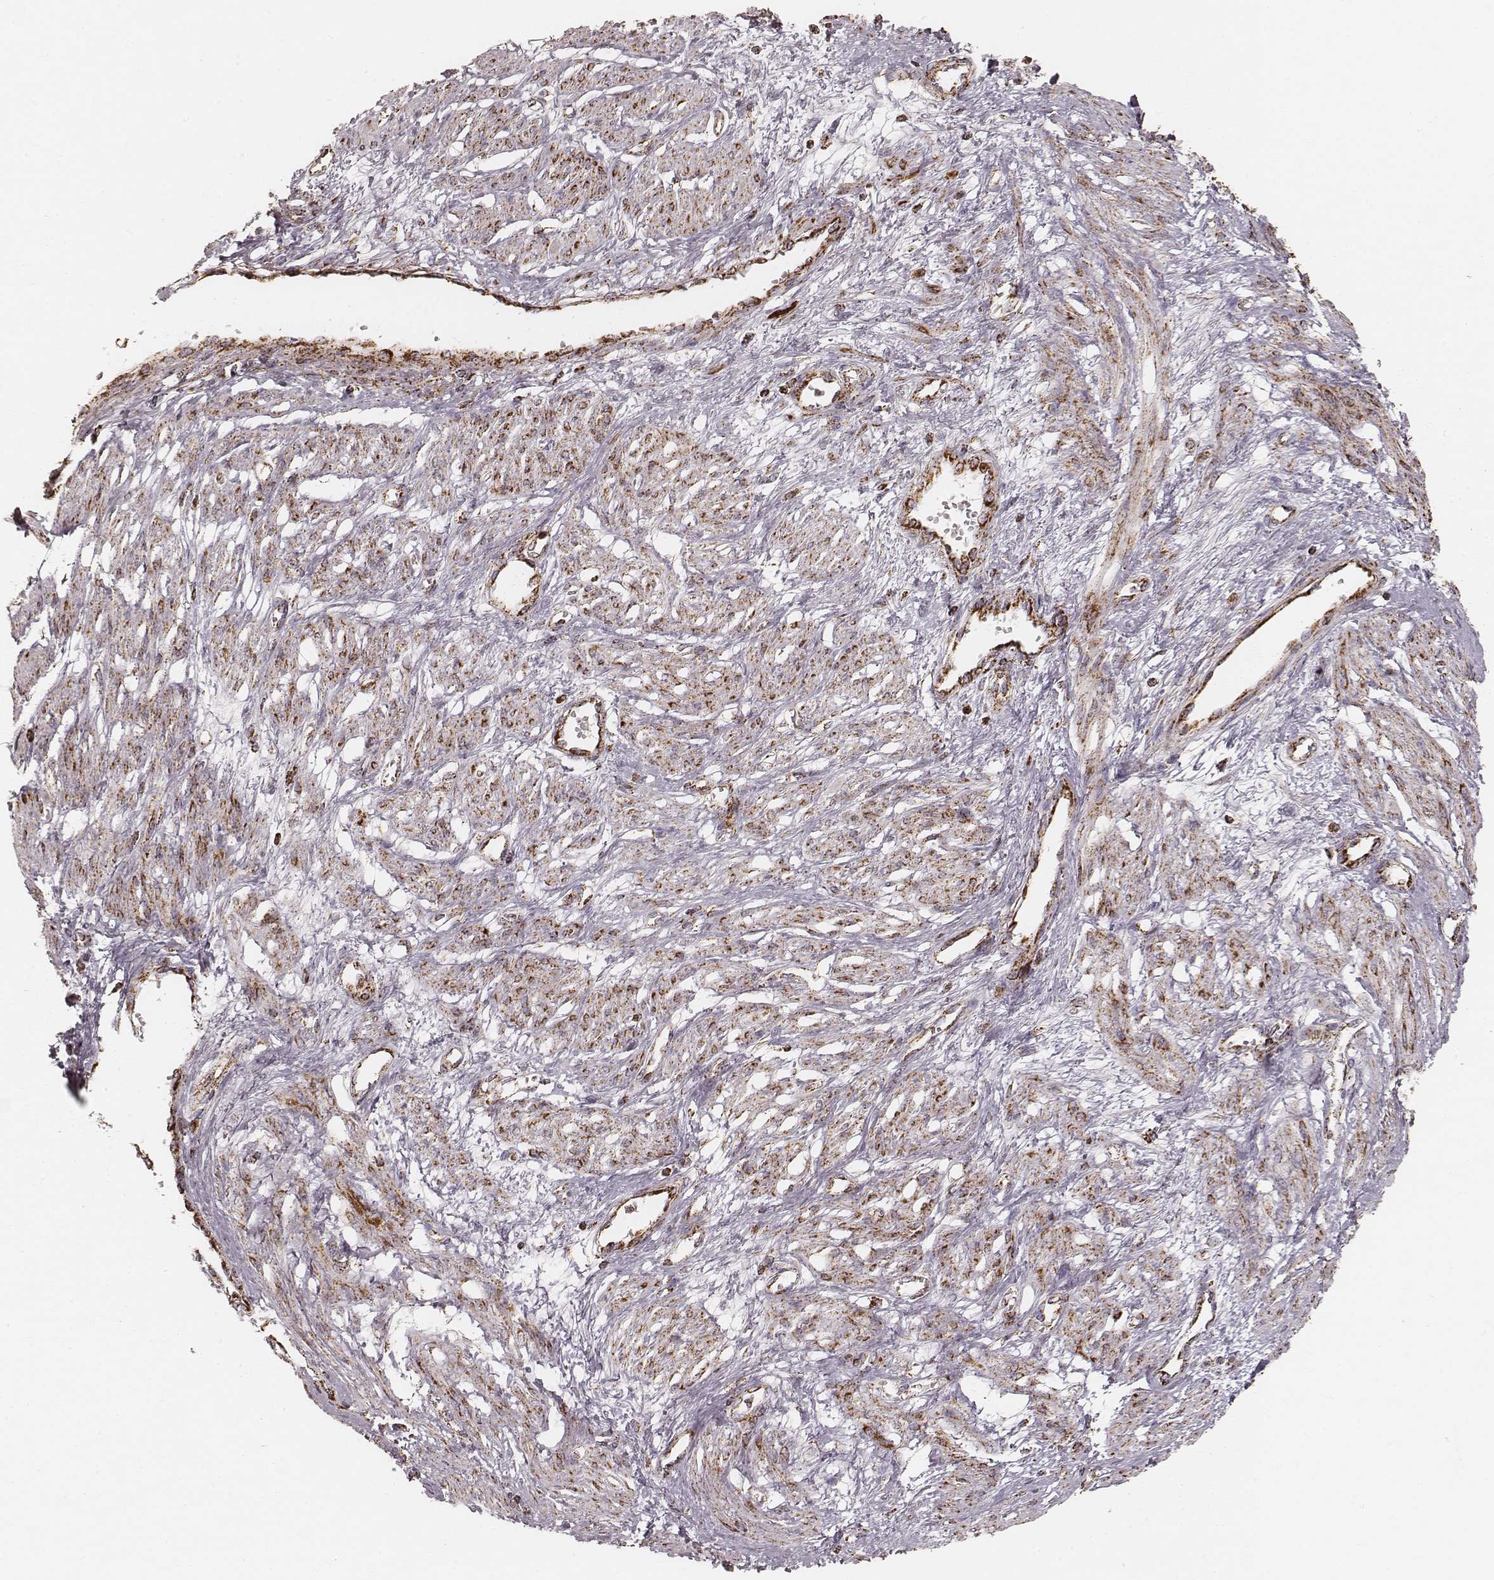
{"staining": {"intensity": "strong", "quantity": ">75%", "location": "cytoplasmic/membranous"}, "tissue": "smooth muscle", "cell_type": "Smooth muscle cells", "image_type": "normal", "snomed": [{"axis": "morphology", "description": "Normal tissue, NOS"}, {"axis": "topography", "description": "Smooth muscle"}, {"axis": "topography", "description": "Uterus"}], "caption": "Immunohistochemistry image of unremarkable smooth muscle: smooth muscle stained using IHC reveals high levels of strong protein expression localized specifically in the cytoplasmic/membranous of smooth muscle cells, appearing as a cytoplasmic/membranous brown color.", "gene": "CS", "patient": {"sex": "female", "age": 39}}